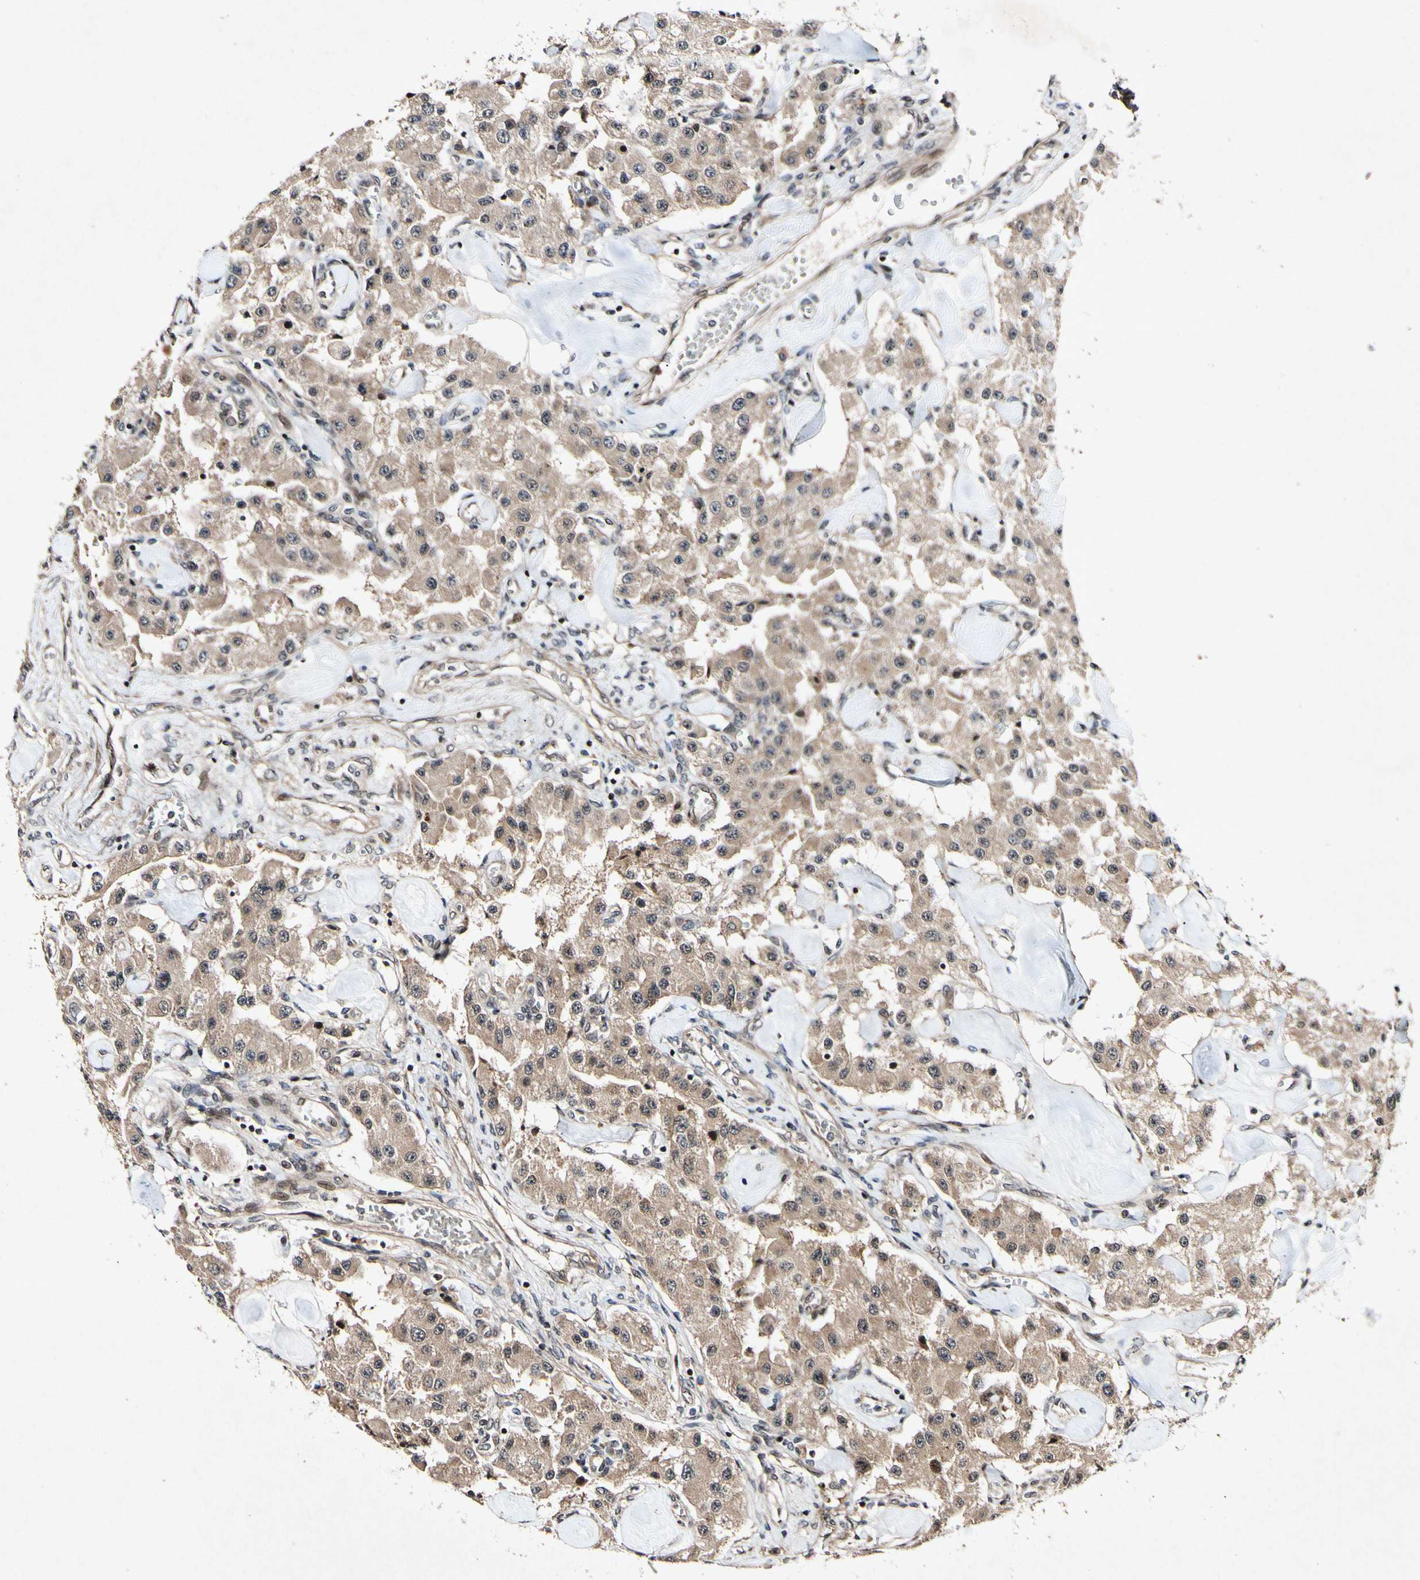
{"staining": {"intensity": "moderate", "quantity": ">75%", "location": "cytoplasmic/membranous"}, "tissue": "carcinoid", "cell_type": "Tumor cells", "image_type": "cancer", "snomed": [{"axis": "morphology", "description": "Carcinoid, malignant, NOS"}, {"axis": "topography", "description": "Pancreas"}], "caption": "Moderate cytoplasmic/membranous protein expression is identified in approximately >75% of tumor cells in malignant carcinoid.", "gene": "CSNK1E", "patient": {"sex": "male", "age": 41}}